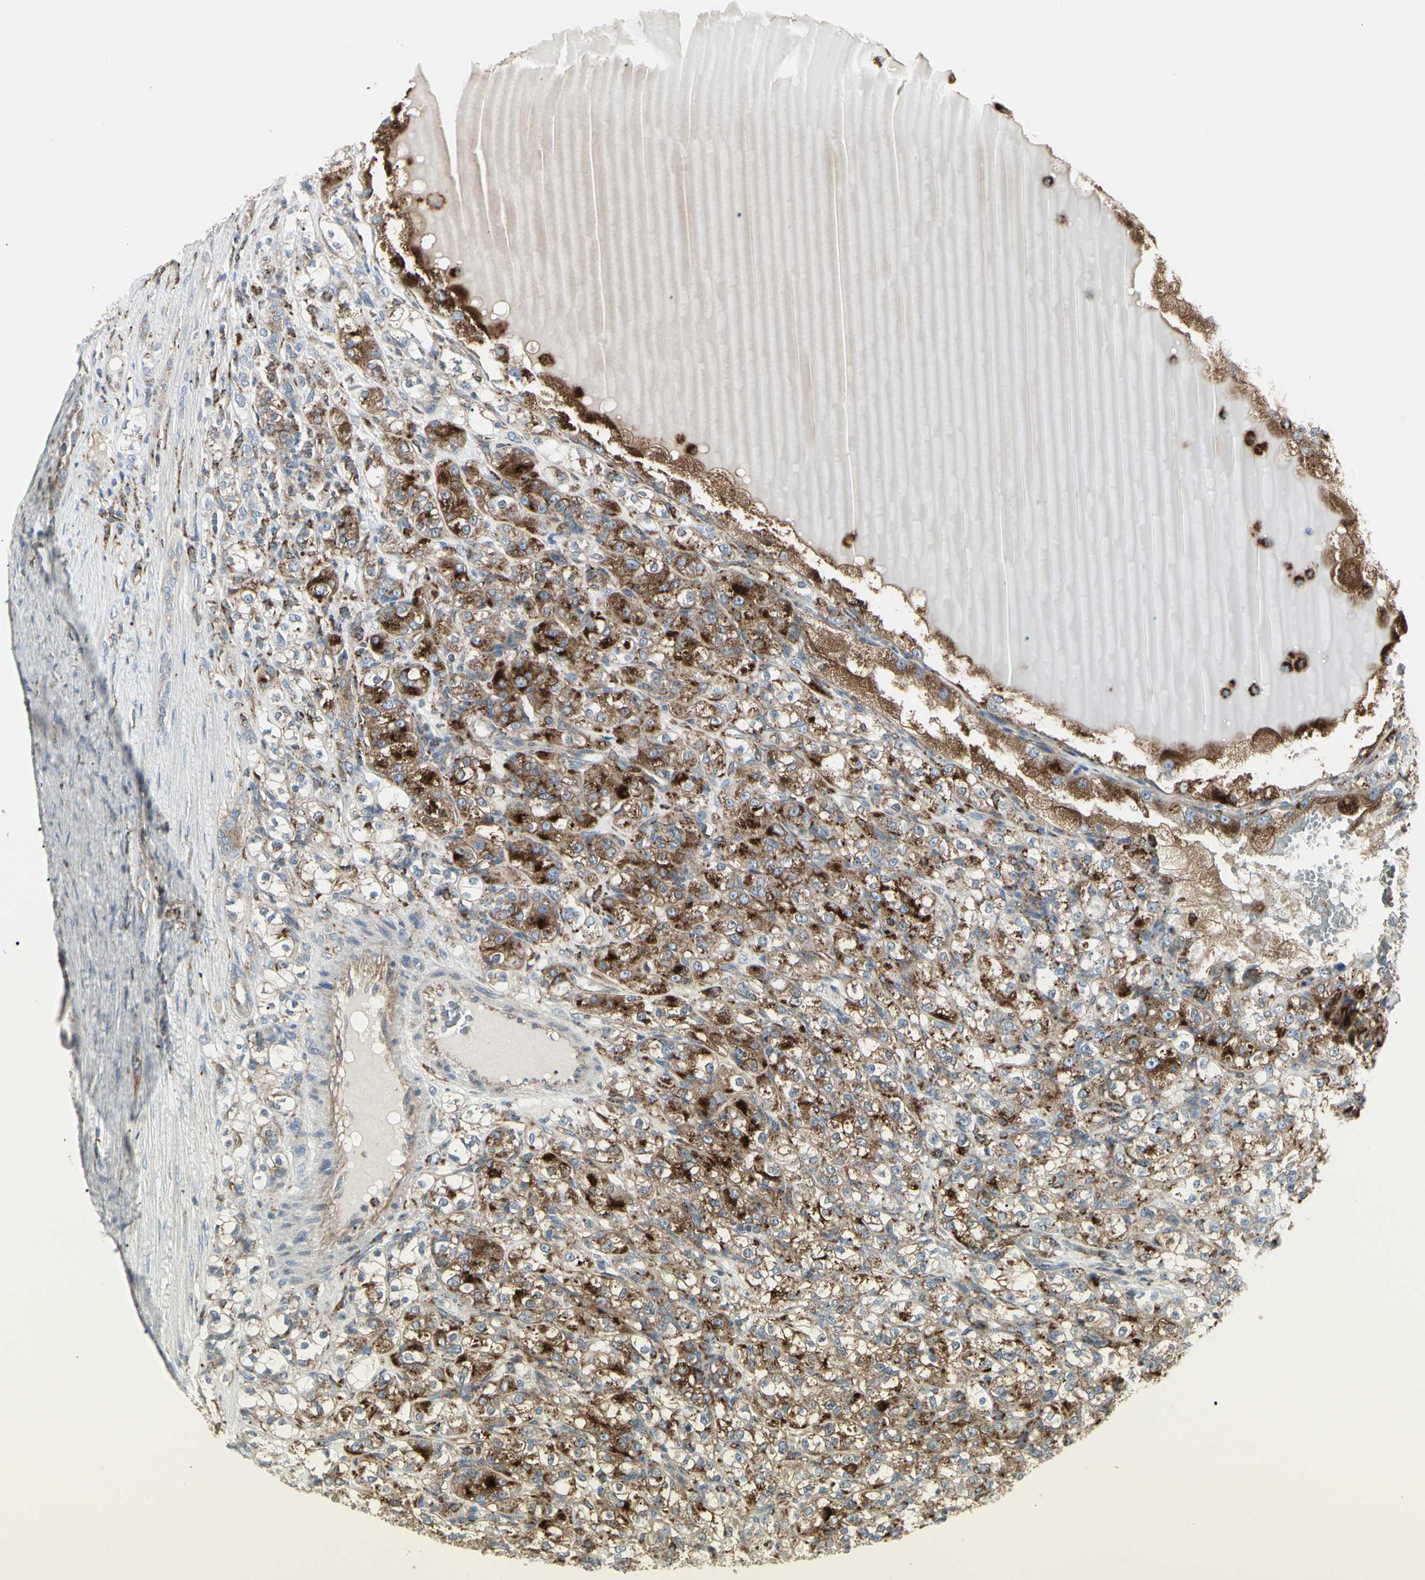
{"staining": {"intensity": "strong", "quantity": "25%-75%", "location": "cytoplasmic/membranous"}, "tissue": "renal cancer", "cell_type": "Tumor cells", "image_type": "cancer", "snomed": [{"axis": "morphology", "description": "Normal tissue, NOS"}, {"axis": "morphology", "description": "Adenocarcinoma, NOS"}, {"axis": "topography", "description": "Kidney"}], "caption": "Immunohistochemical staining of human renal adenocarcinoma demonstrates high levels of strong cytoplasmic/membranous protein staining in about 25%-75% of tumor cells. Nuclei are stained in blue.", "gene": "ATP6V1B2", "patient": {"sex": "male", "age": 61}}